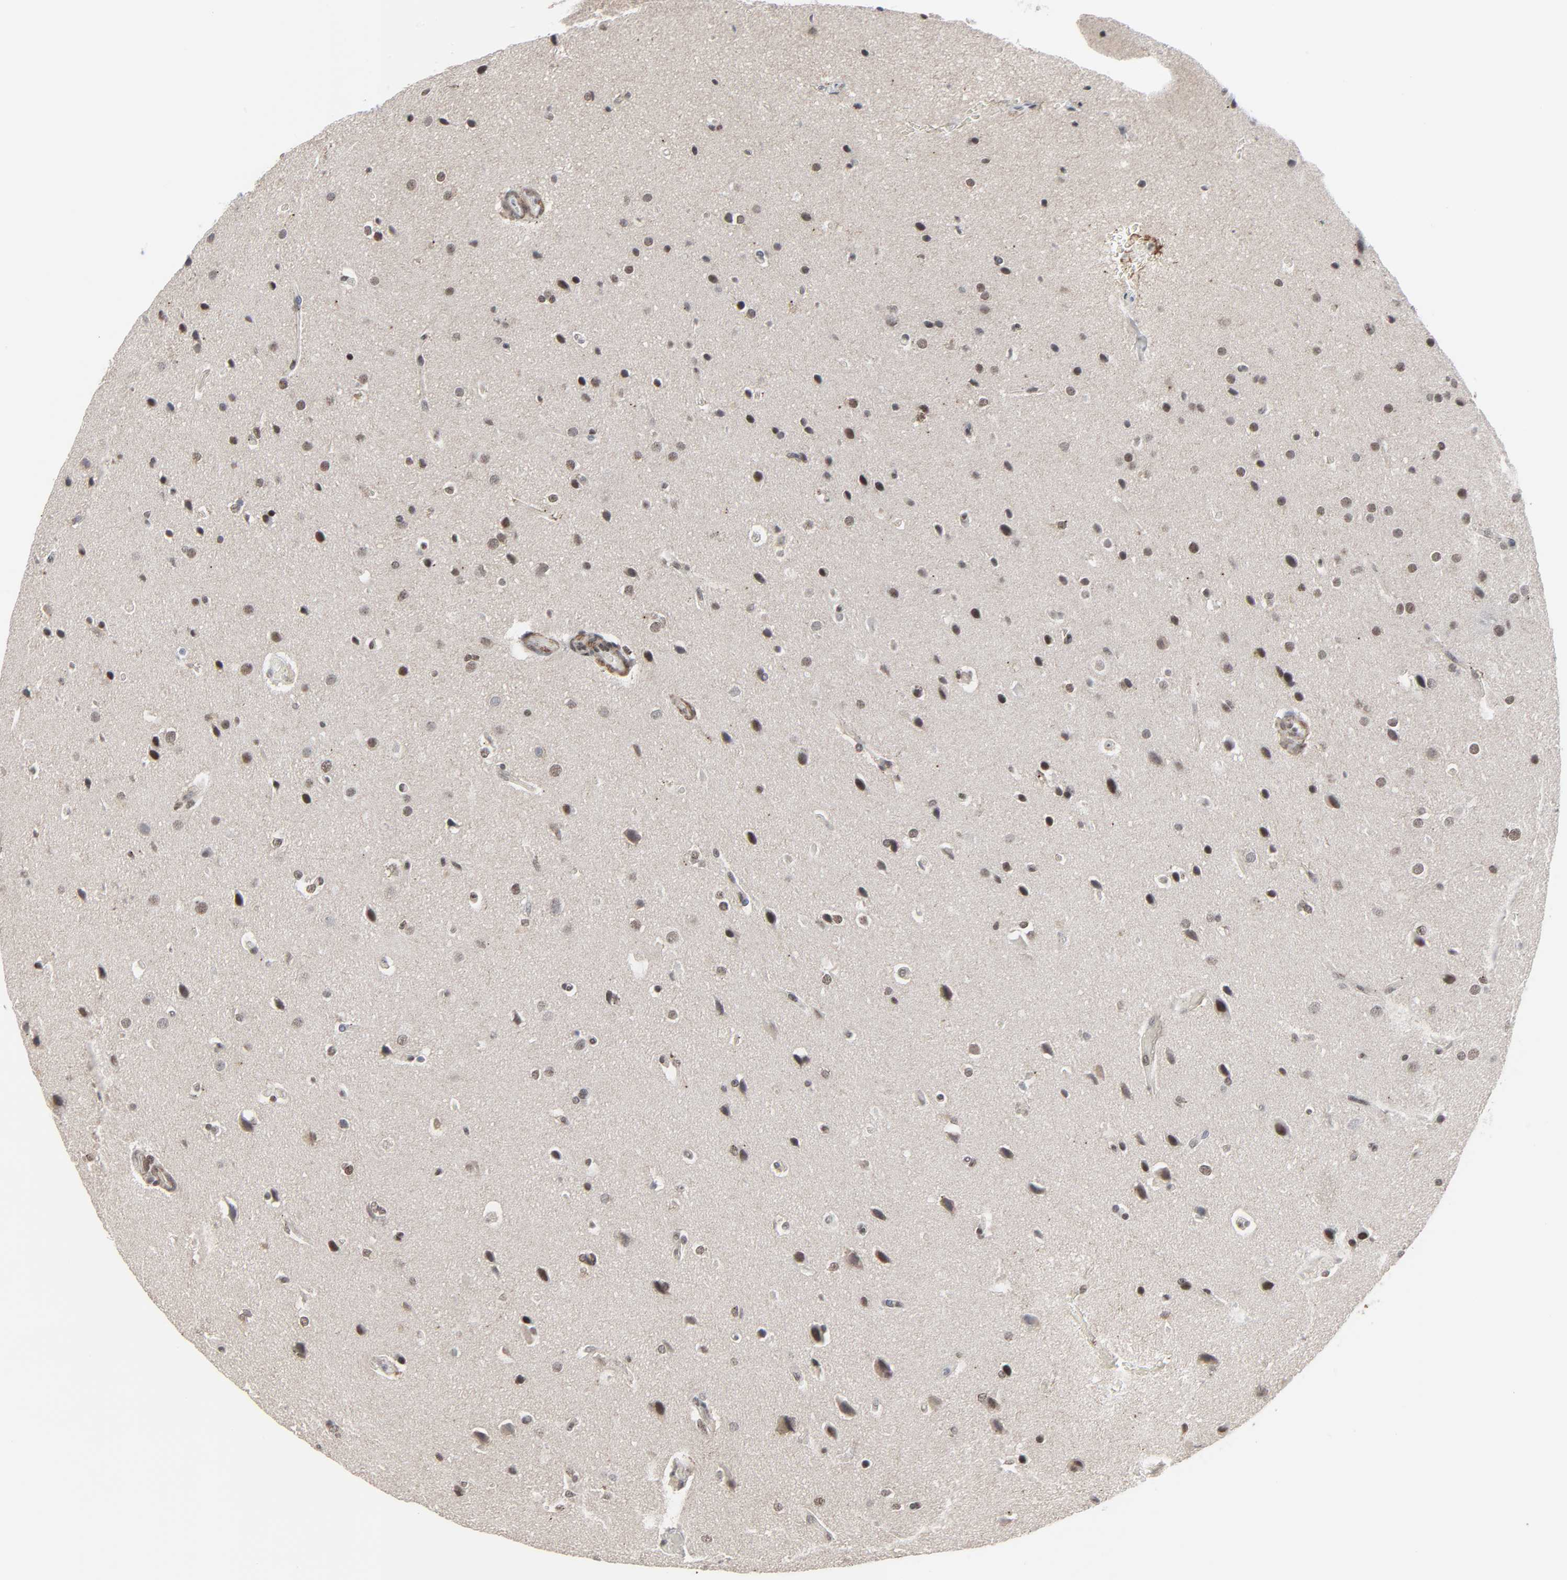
{"staining": {"intensity": "moderate", "quantity": "25%-75%", "location": "cytoplasmic/membranous,nuclear"}, "tissue": "glioma", "cell_type": "Tumor cells", "image_type": "cancer", "snomed": [{"axis": "morphology", "description": "Glioma, malignant, Low grade"}, {"axis": "topography", "description": "Cerebral cortex"}], "caption": "Immunohistochemical staining of human glioma demonstrates moderate cytoplasmic/membranous and nuclear protein staining in approximately 25%-75% of tumor cells. Nuclei are stained in blue.", "gene": "FBXO28", "patient": {"sex": "female", "age": 47}}